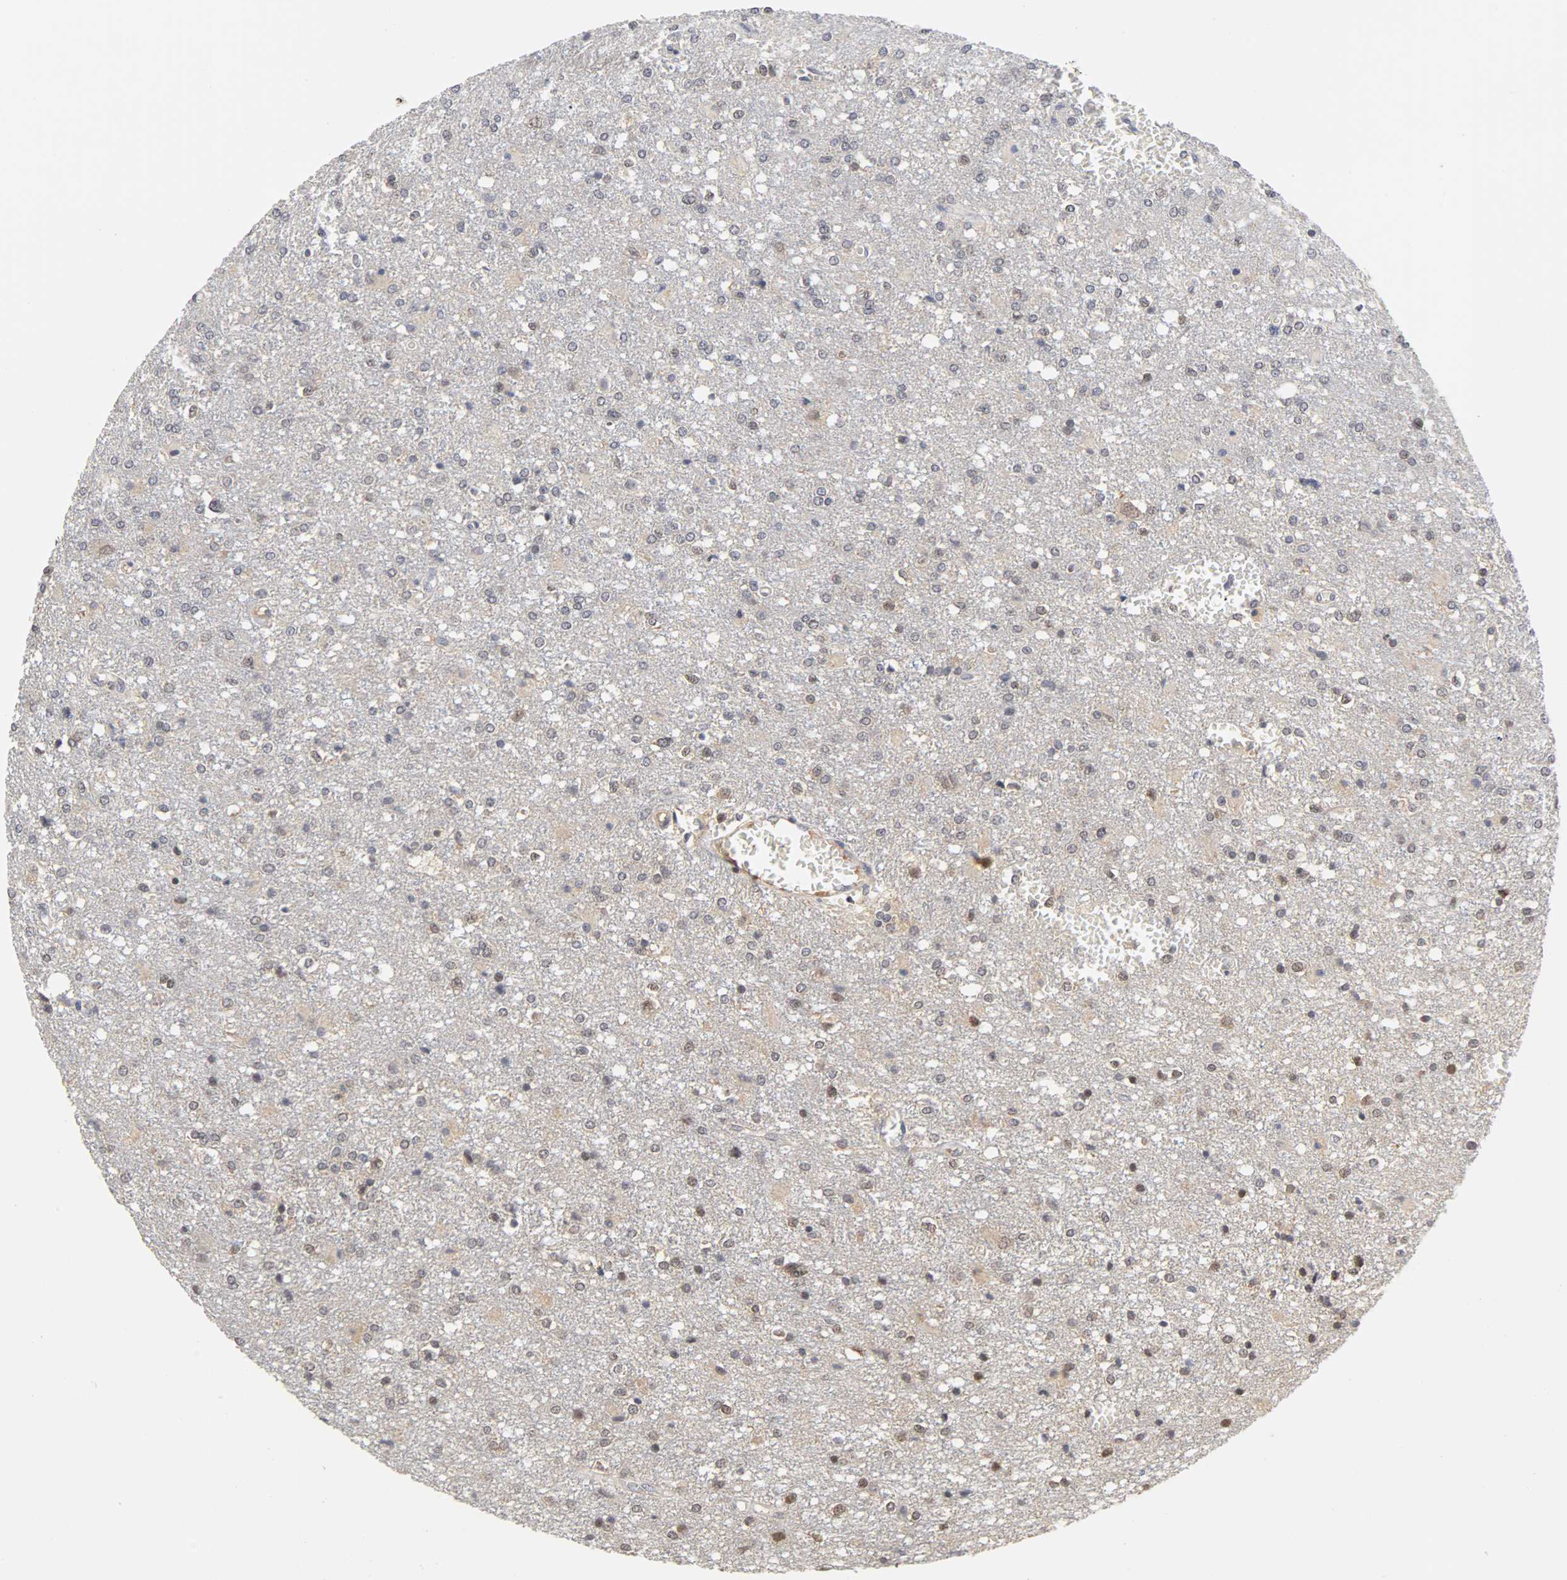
{"staining": {"intensity": "negative", "quantity": "none", "location": "none"}, "tissue": "glioma", "cell_type": "Tumor cells", "image_type": "cancer", "snomed": [{"axis": "morphology", "description": "Glioma, malignant, High grade"}, {"axis": "topography", "description": "Cerebral cortex"}], "caption": "Histopathology image shows no protein expression in tumor cells of malignant glioma (high-grade) tissue.", "gene": "UBE2M", "patient": {"sex": "male", "age": 76}}